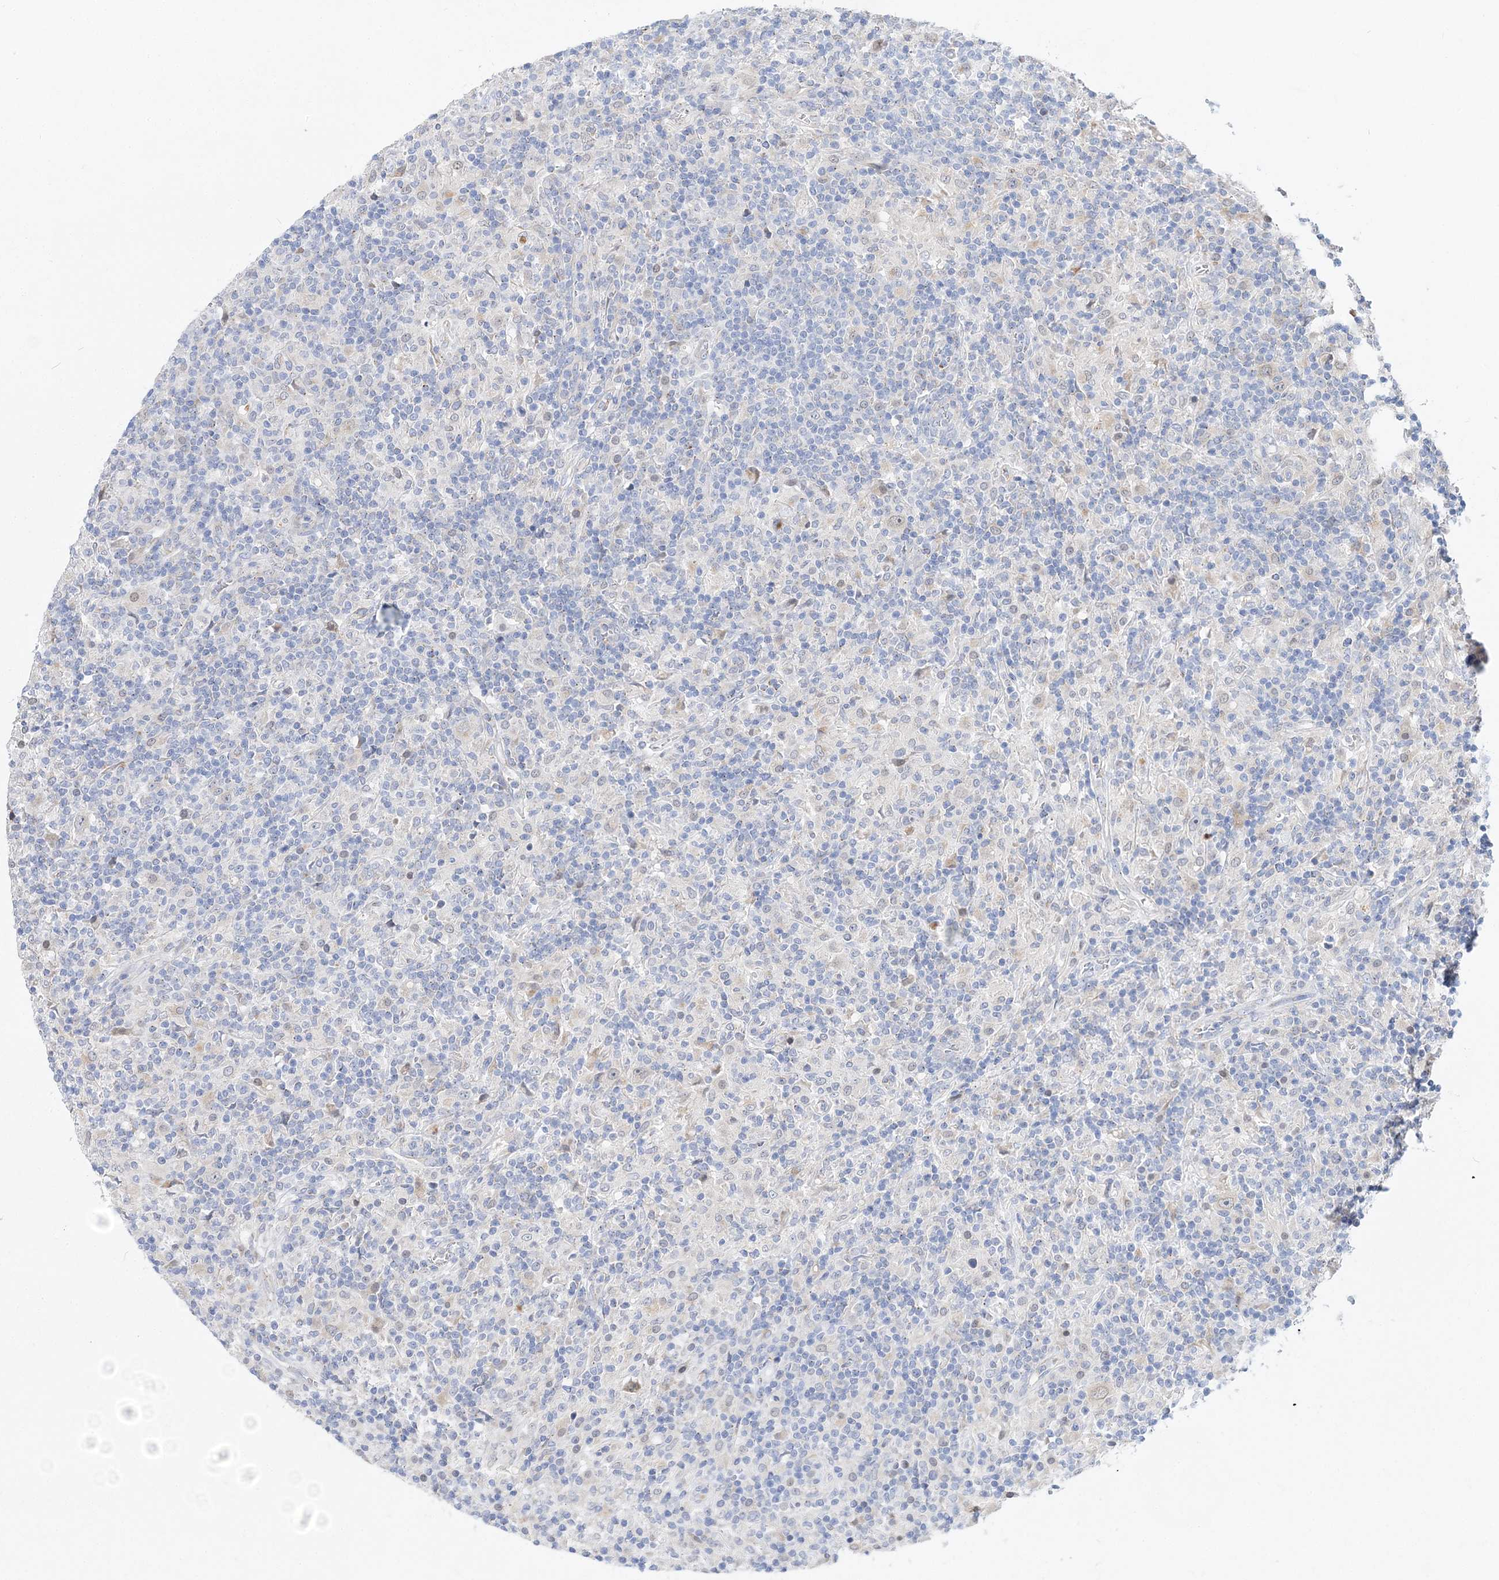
{"staining": {"intensity": "negative", "quantity": "none", "location": "none"}, "tissue": "lymphoma", "cell_type": "Tumor cells", "image_type": "cancer", "snomed": [{"axis": "morphology", "description": "Hodgkin's disease, NOS"}, {"axis": "topography", "description": "Lymph node"}], "caption": "This is an immunohistochemistry photomicrograph of lymphoma. There is no expression in tumor cells.", "gene": "C3orf38", "patient": {"sex": "male", "age": 70}}